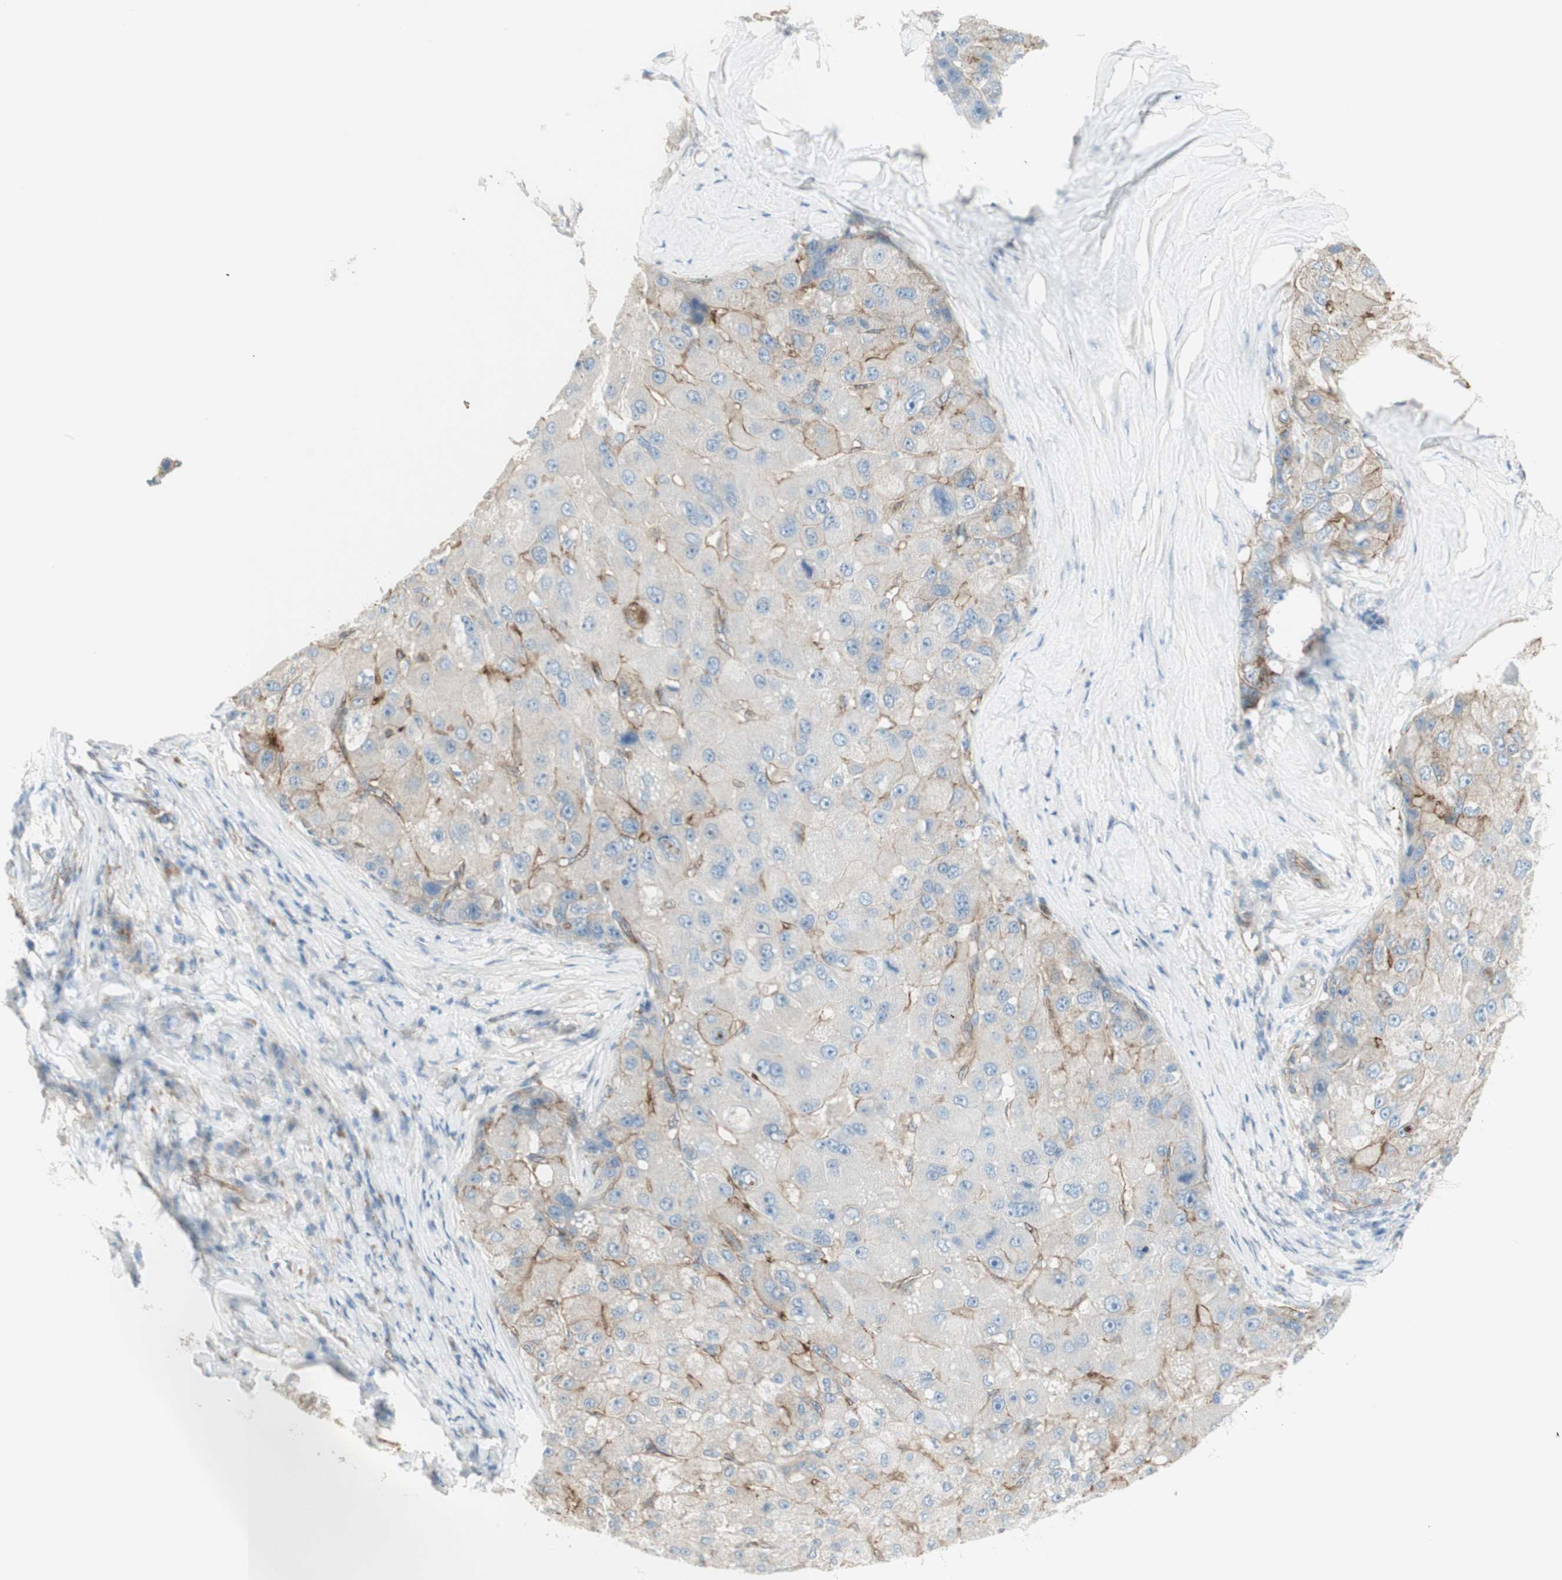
{"staining": {"intensity": "weak", "quantity": "25%-75%", "location": "cytoplasmic/membranous"}, "tissue": "liver cancer", "cell_type": "Tumor cells", "image_type": "cancer", "snomed": [{"axis": "morphology", "description": "Carcinoma, Hepatocellular, NOS"}, {"axis": "topography", "description": "Liver"}], "caption": "Tumor cells show weak cytoplasmic/membranous staining in about 25%-75% of cells in liver hepatocellular carcinoma.", "gene": "MYO6", "patient": {"sex": "male", "age": 80}}